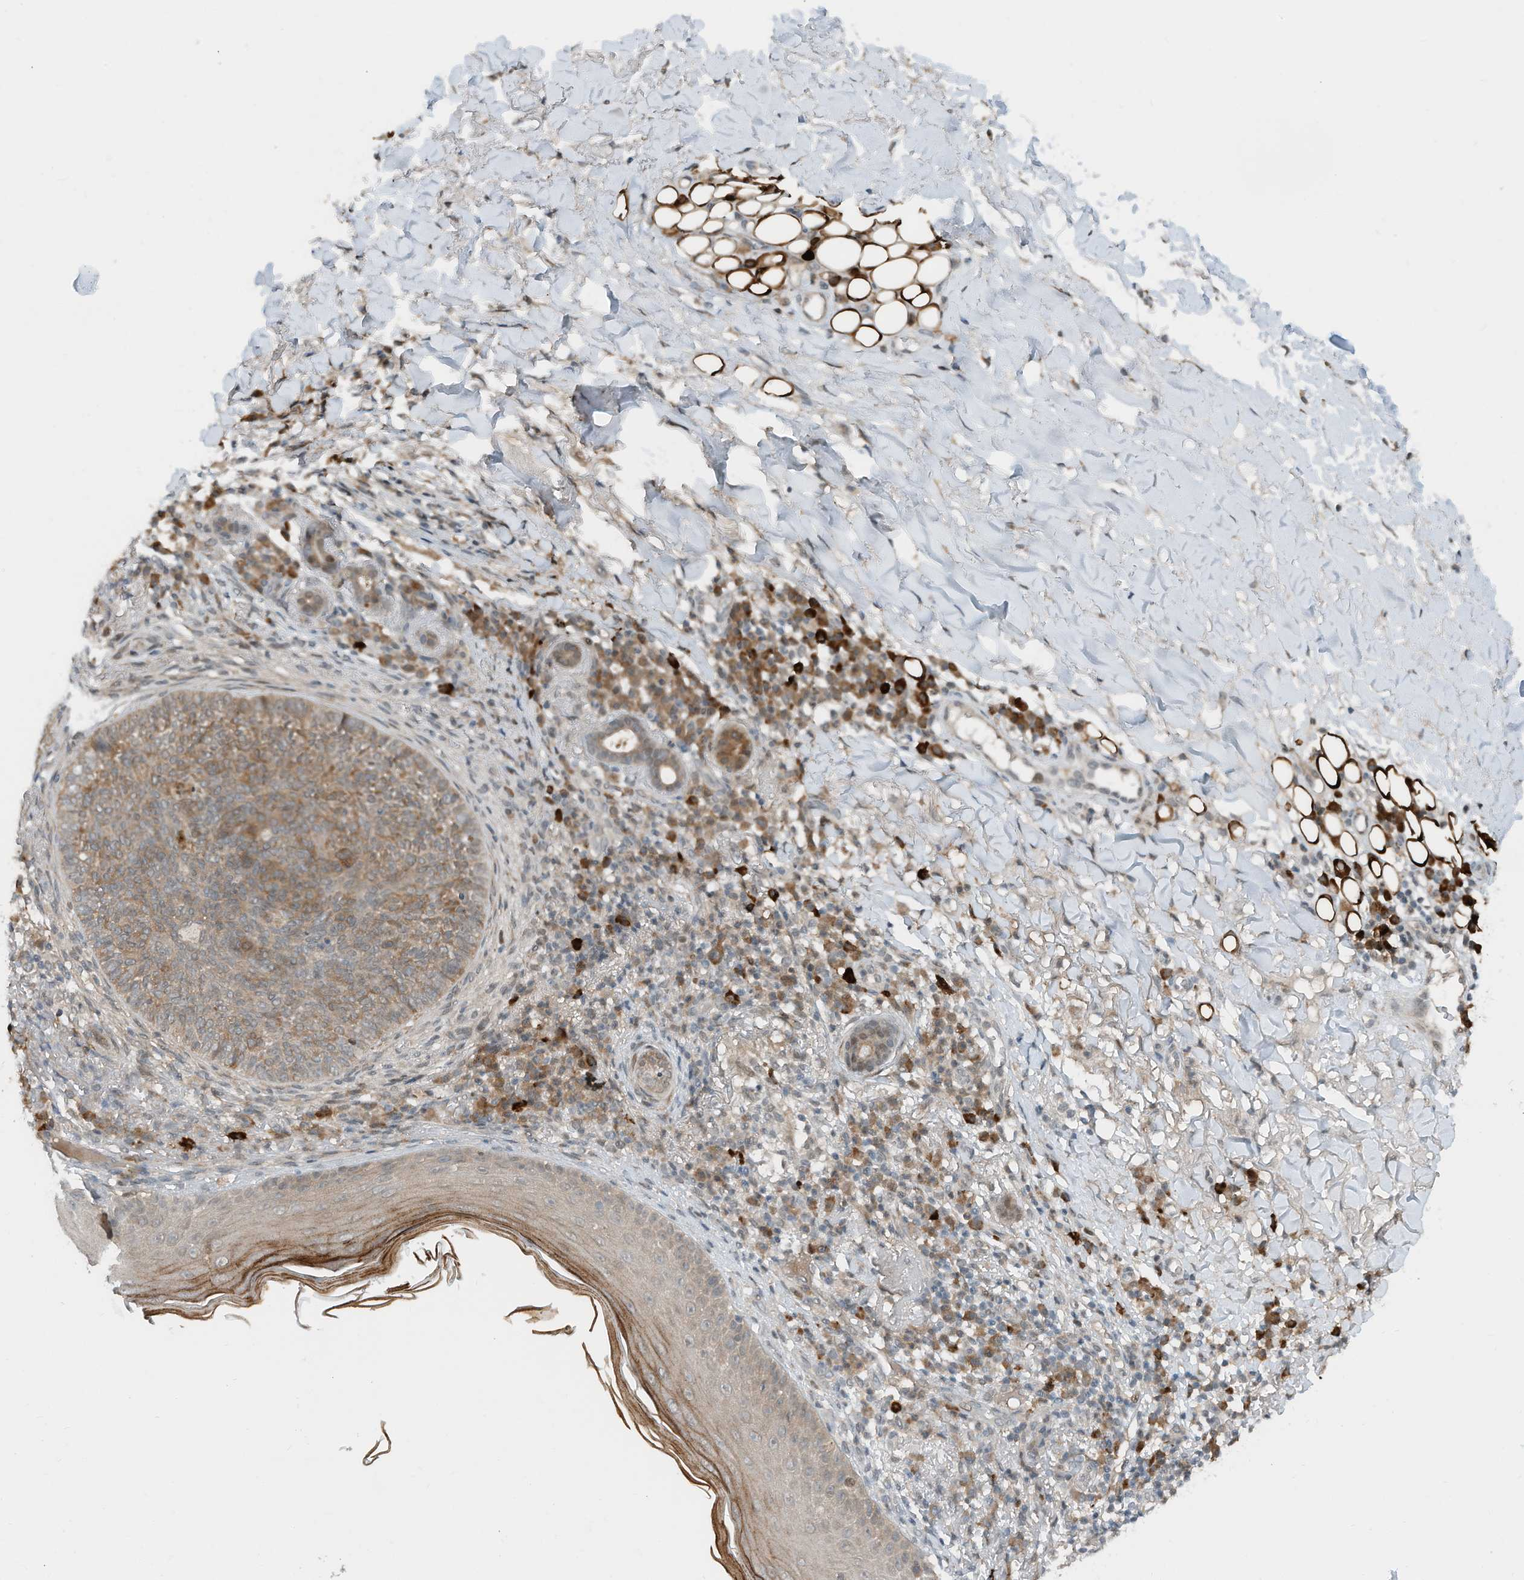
{"staining": {"intensity": "moderate", "quantity": ">75%", "location": "cytoplasmic/membranous"}, "tissue": "skin cancer", "cell_type": "Tumor cells", "image_type": "cancer", "snomed": [{"axis": "morphology", "description": "Basal cell carcinoma"}, {"axis": "topography", "description": "Skin"}], "caption": "A micrograph showing moderate cytoplasmic/membranous staining in about >75% of tumor cells in skin cancer (basal cell carcinoma), as visualized by brown immunohistochemical staining.", "gene": "RMND1", "patient": {"sex": "male", "age": 85}}